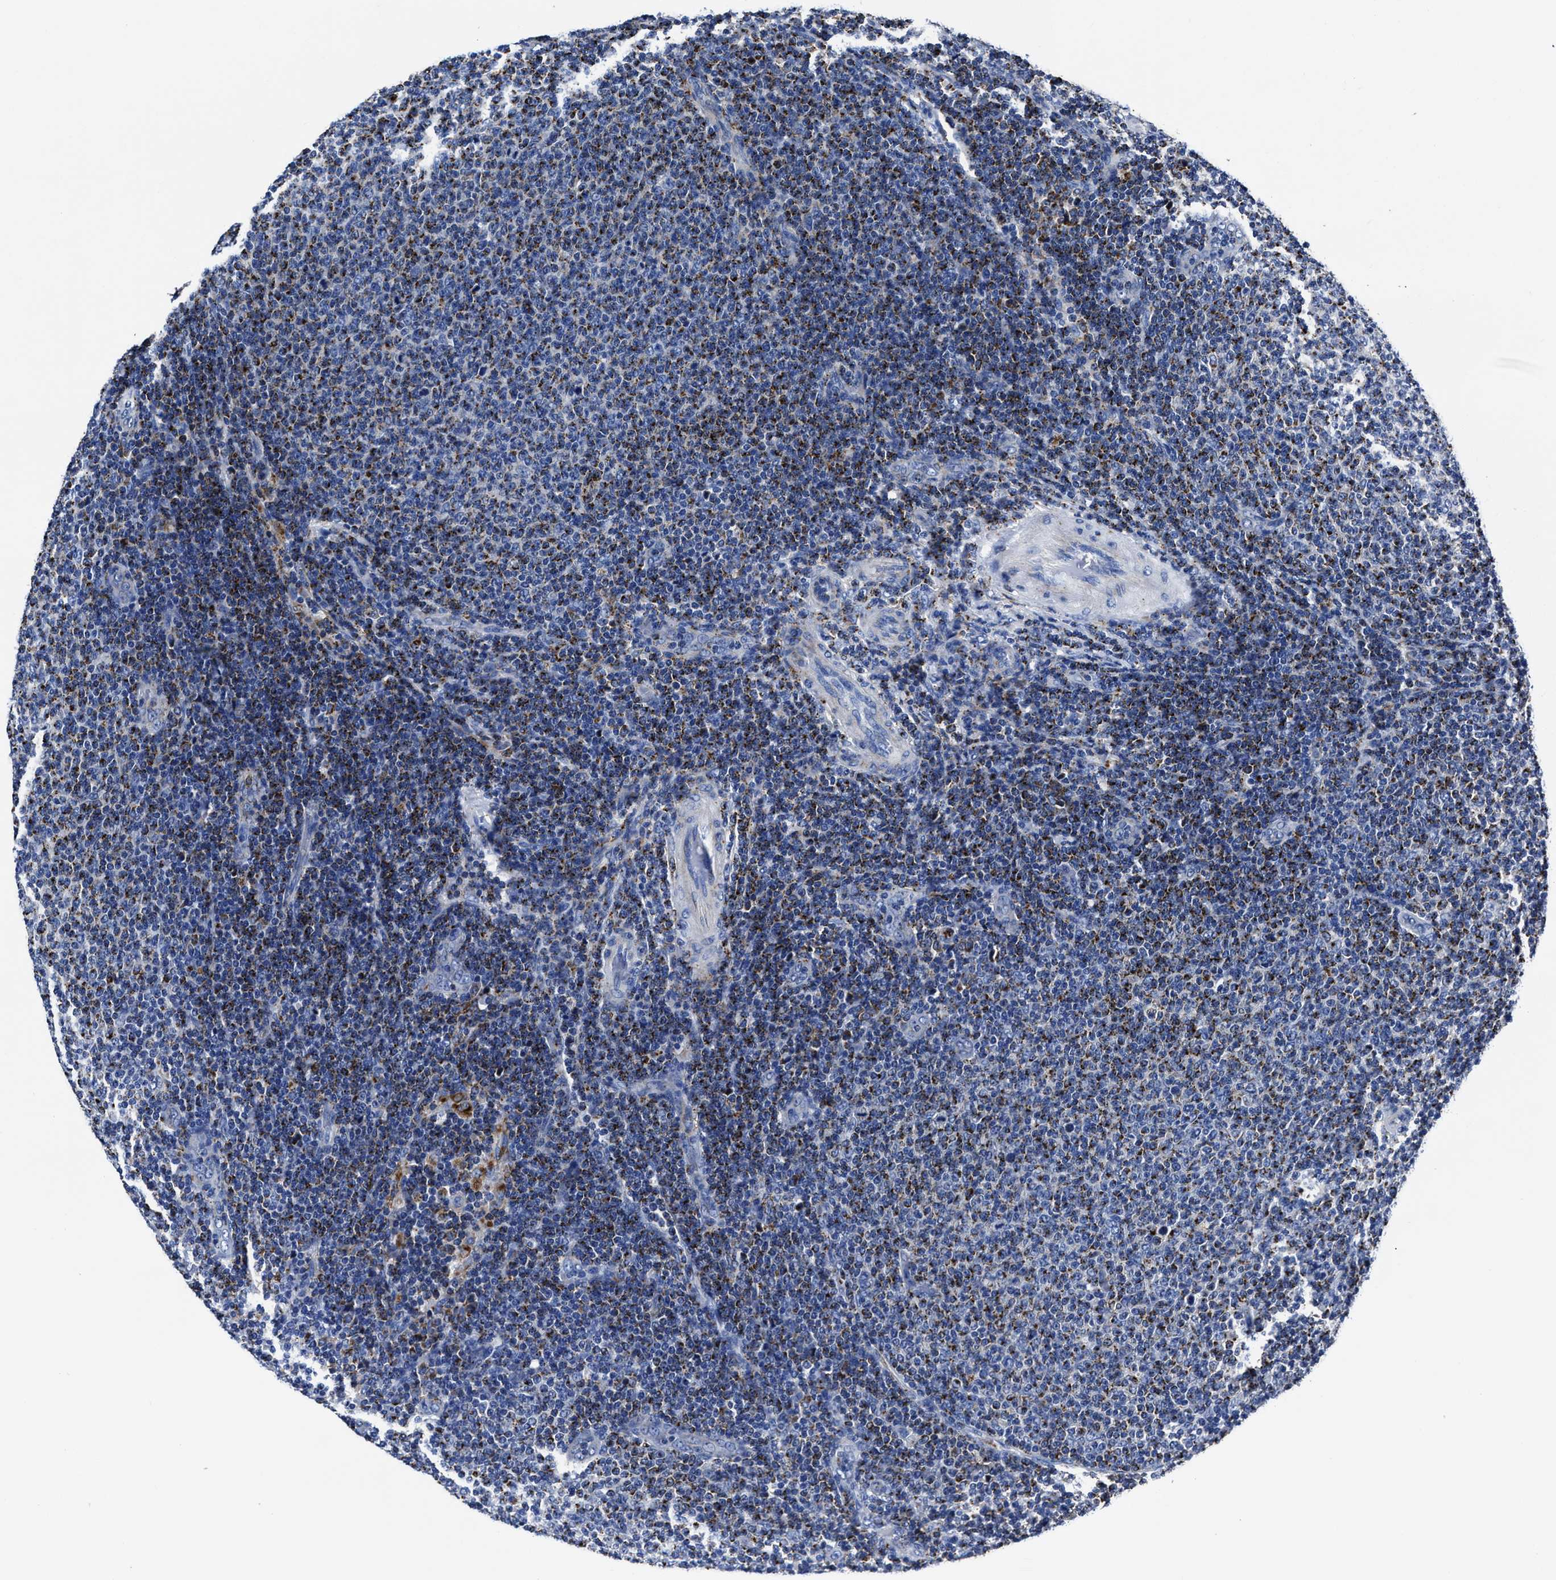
{"staining": {"intensity": "strong", "quantity": "25%-75%", "location": "cytoplasmic/membranous"}, "tissue": "lymphoma", "cell_type": "Tumor cells", "image_type": "cancer", "snomed": [{"axis": "morphology", "description": "Malignant lymphoma, non-Hodgkin's type, Low grade"}, {"axis": "topography", "description": "Lymph node"}], "caption": "Low-grade malignant lymphoma, non-Hodgkin's type stained with IHC exhibits strong cytoplasmic/membranous positivity in approximately 25%-75% of tumor cells. (IHC, brightfield microscopy, high magnification).", "gene": "LAMTOR4", "patient": {"sex": "male", "age": 66}}